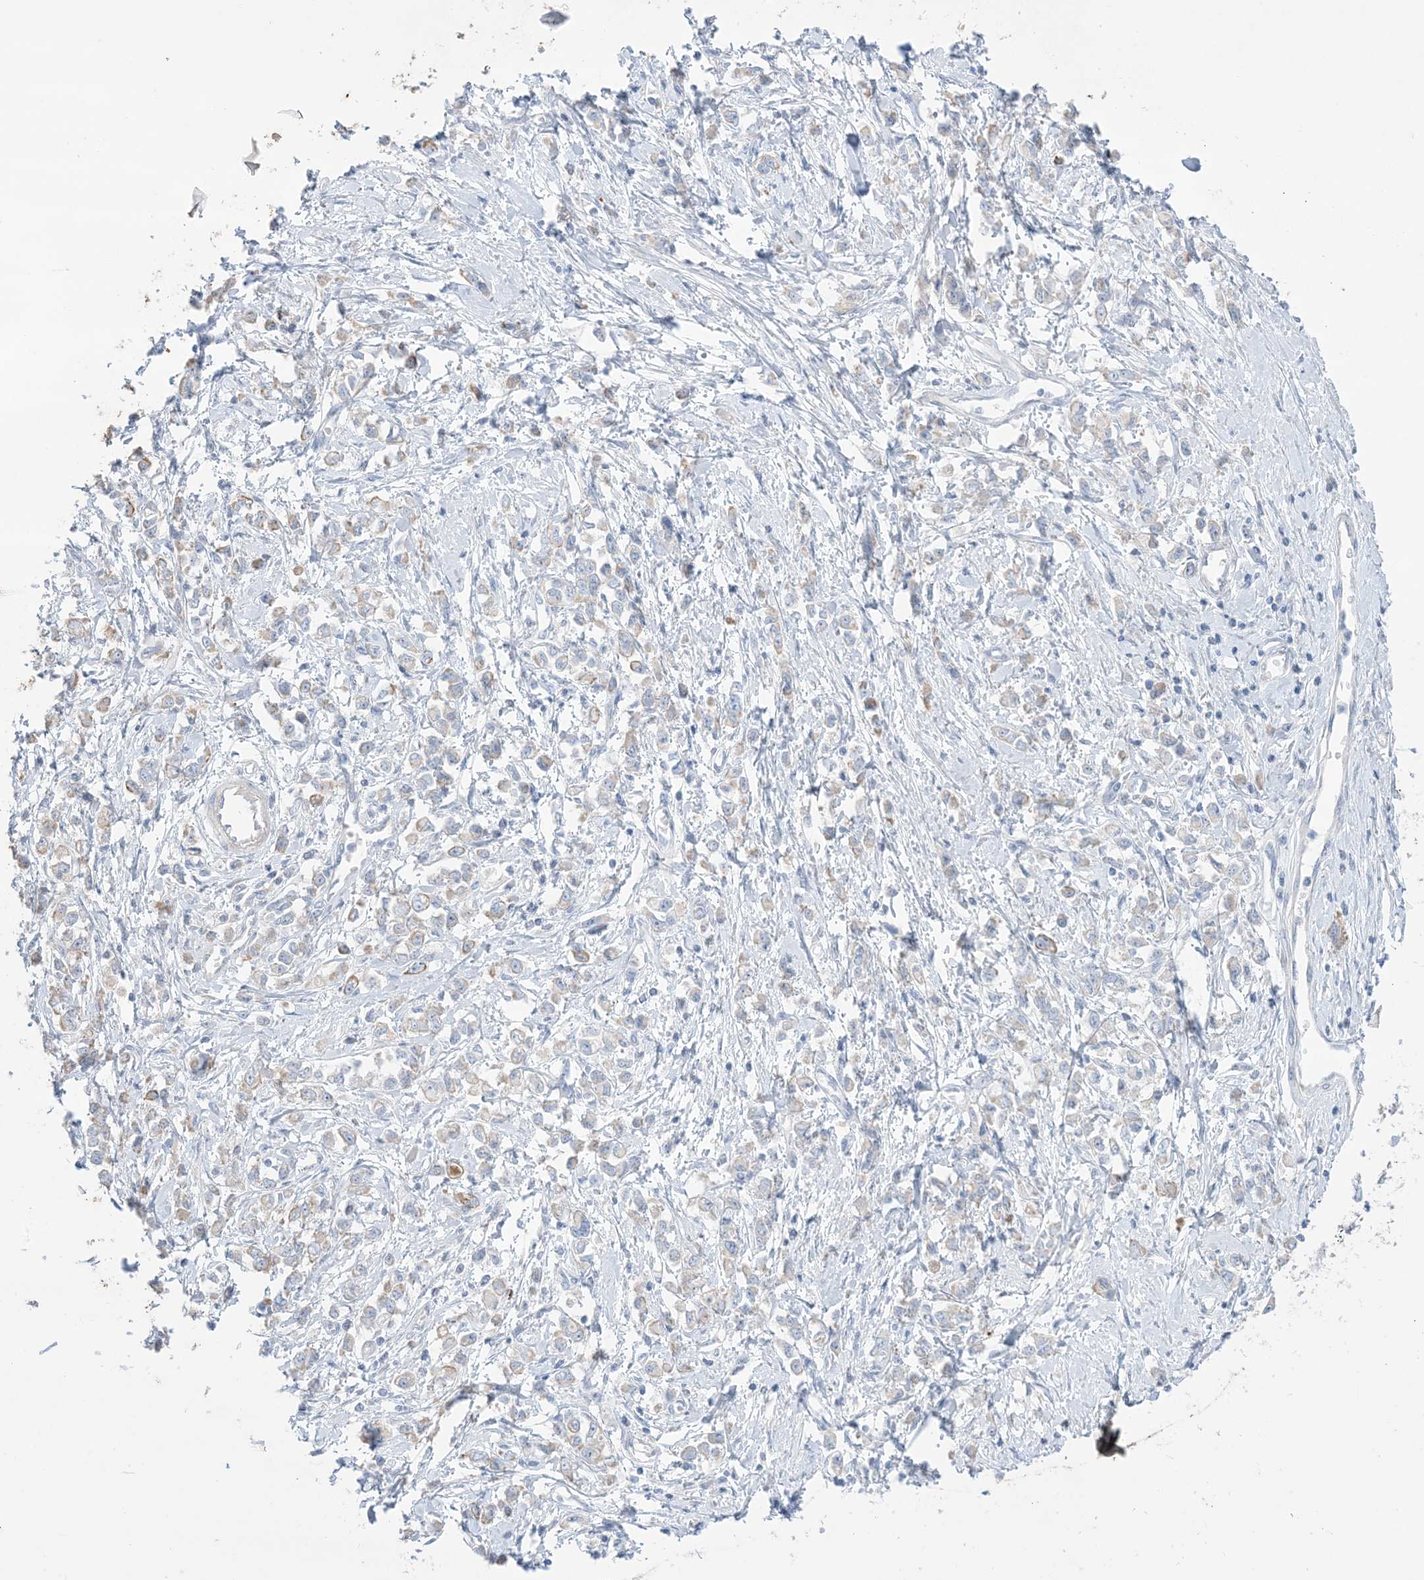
{"staining": {"intensity": "weak", "quantity": "<25%", "location": "cytoplasmic/membranous"}, "tissue": "stomach cancer", "cell_type": "Tumor cells", "image_type": "cancer", "snomed": [{"axis": "morphology", "description": "Adenocarcinoma, NOS"}, {"axis": "topography", "description": "Stomach"}], "caption": "Tumor cells show no significant positivity in stomach cancer (adenocarcinoma).", "gene": "ATP11C", "patient": {"sex": "female", "age": 76}}